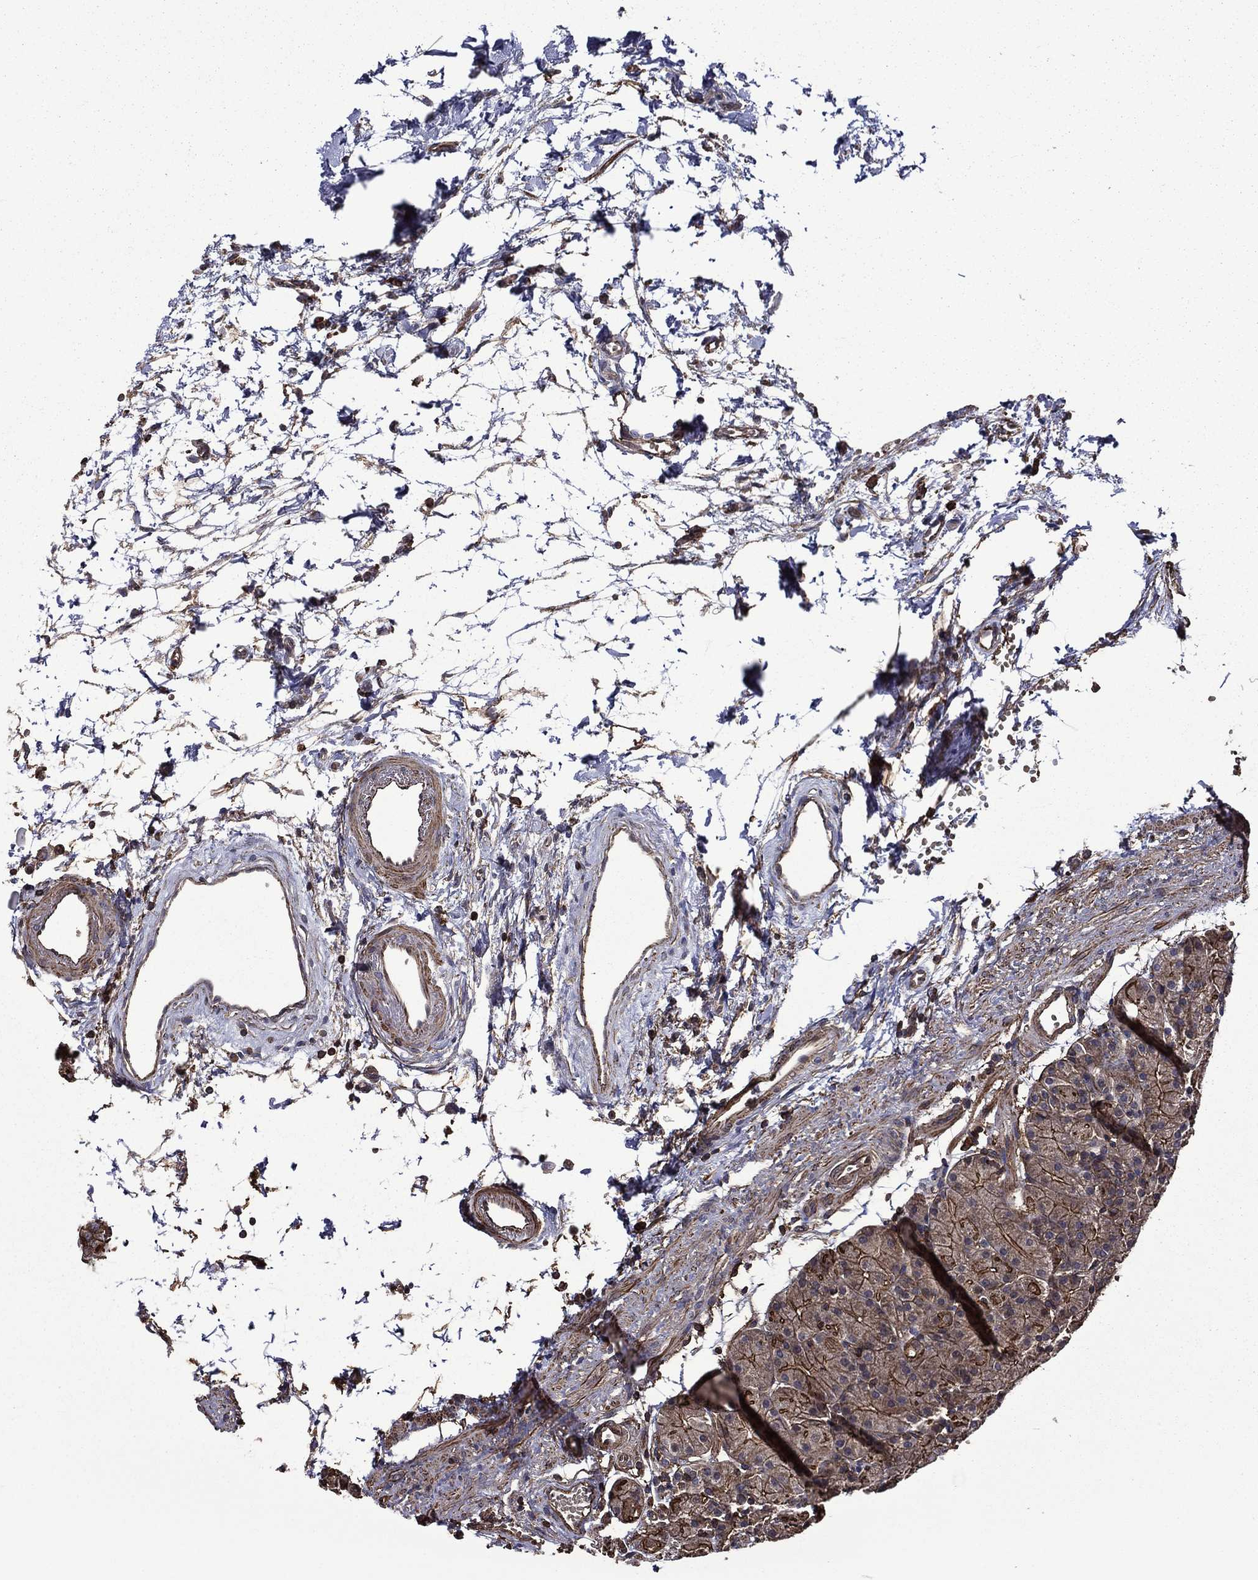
{"staining": {"intensity": "strong", "quantity": "25%-75%", "location": "cytoplasmic/membranous"}, "tissue": "stomach", "cell_type": "Glandular cells", "image_type": "normal", "snomed": [{"axis": "morphology", "description": "Normal tissue, NOS"}, {"axis": "morphology", "description": "Adenocarcinoma, NOS"}, {"axis": "topography", "description": "Stomach"}], "caption": "An immunohistochemistry micrograph of unremarkable tissue is shown. Protein staining in brown labels strong cytoplasmic/membranous positivity in stomach within glandular cells.", "gene": "PLPP3", "patient": {"sex": "female", "age": 81}}